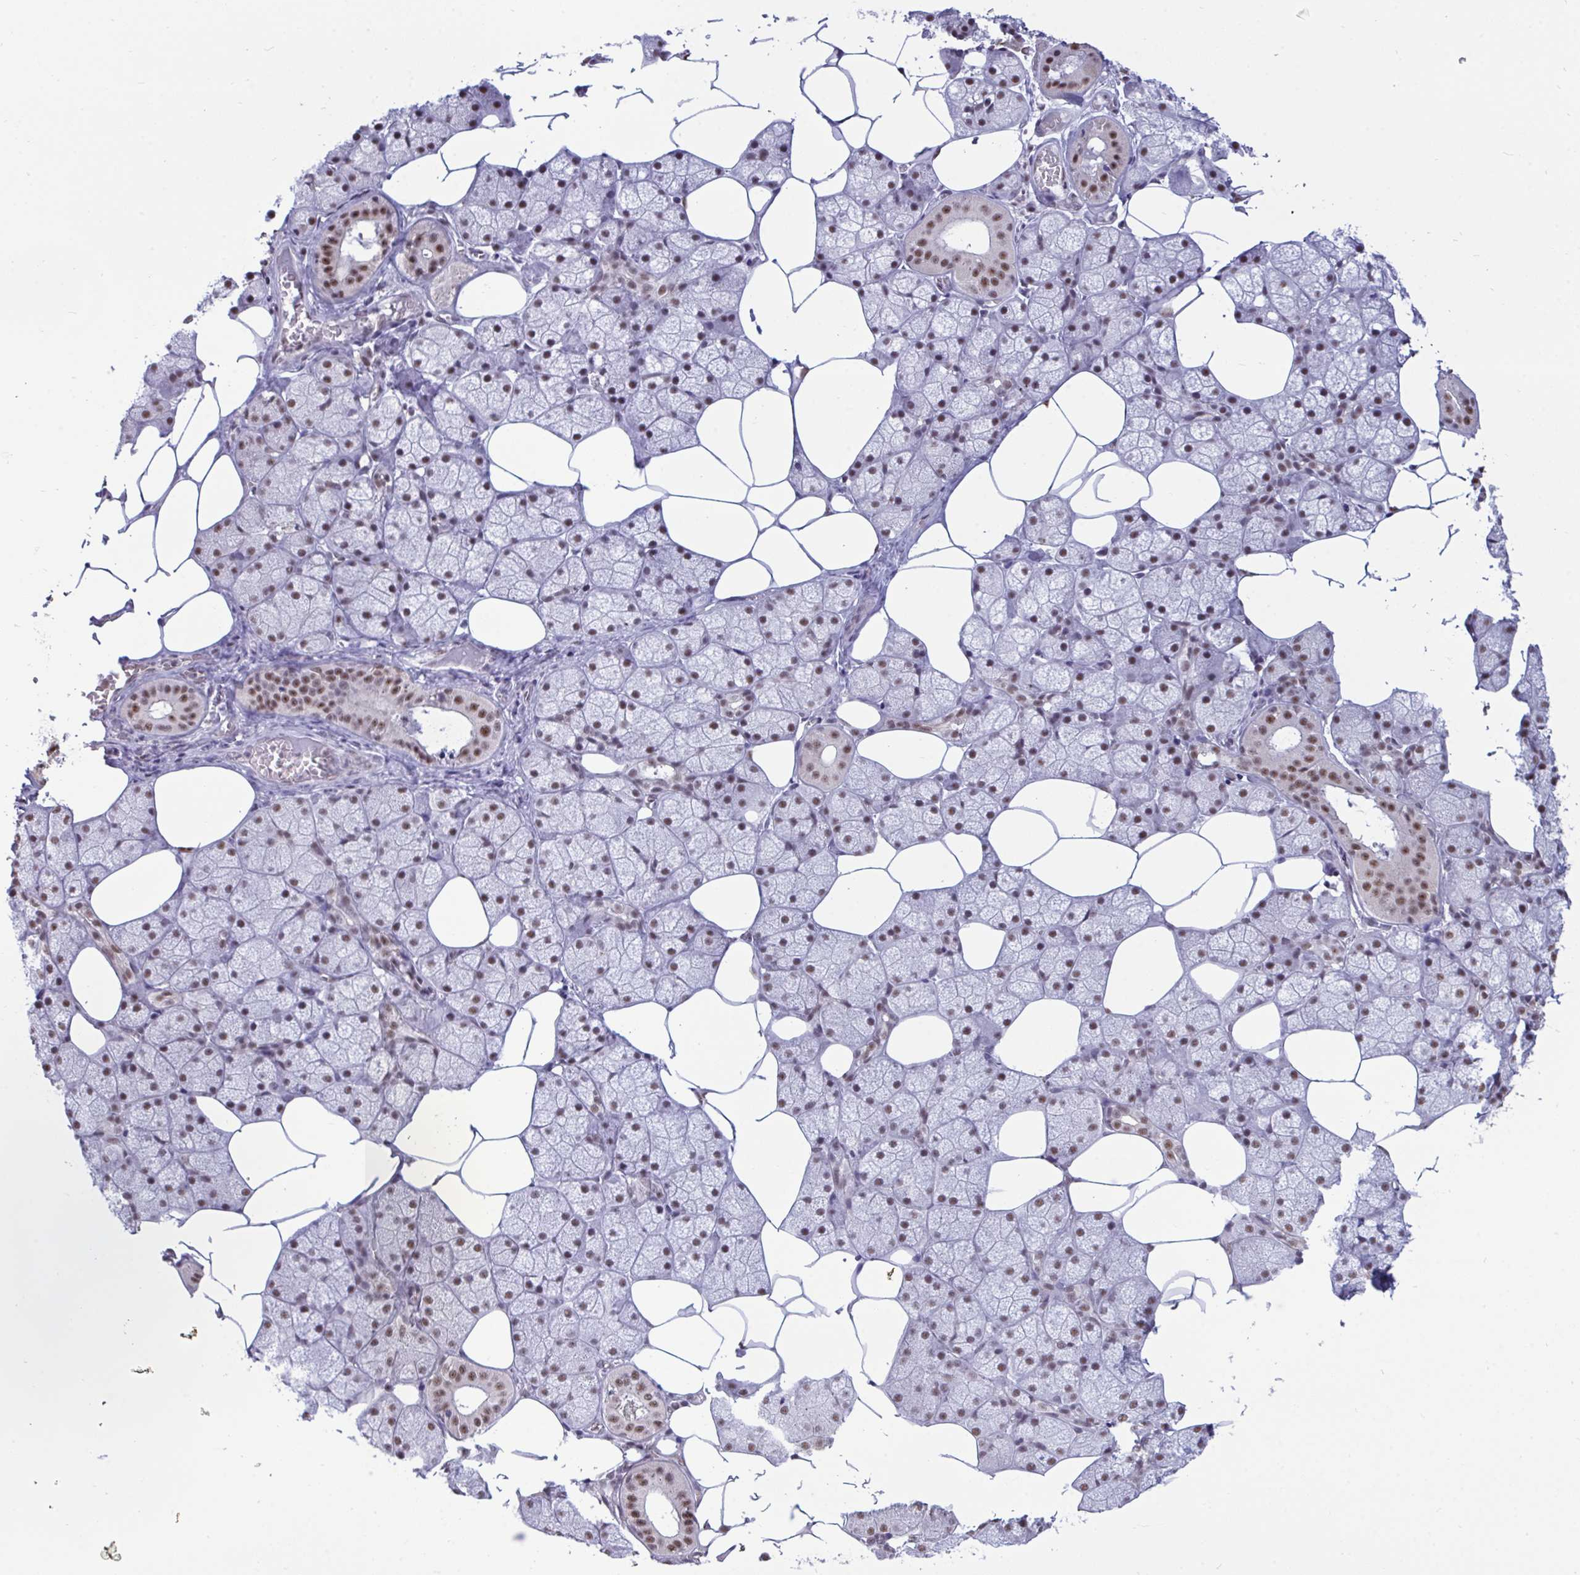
{"staining": {"intensity": "moderate", "quantity": "25%-75%", "location": "nuclear"}, "tissue": "salivary gland", "cell_type": "Glandular cells", "image_type": "normal", "snomed": [{"axis": "morphology", "description": "Normal tissue, NOS"}, {"axis": "topography", "description": "Salivary gland"}], "caption": "A brown stain highlights moderate nuclear expression of a protein in glandular cells of benign human salivary gland. Using DAB (brown) and hematoxylin (blue) stains, captured at high magnification using brightfield microscopy.", "gene": "PUF60", "patient": {"sex": "female", "age": 43}}